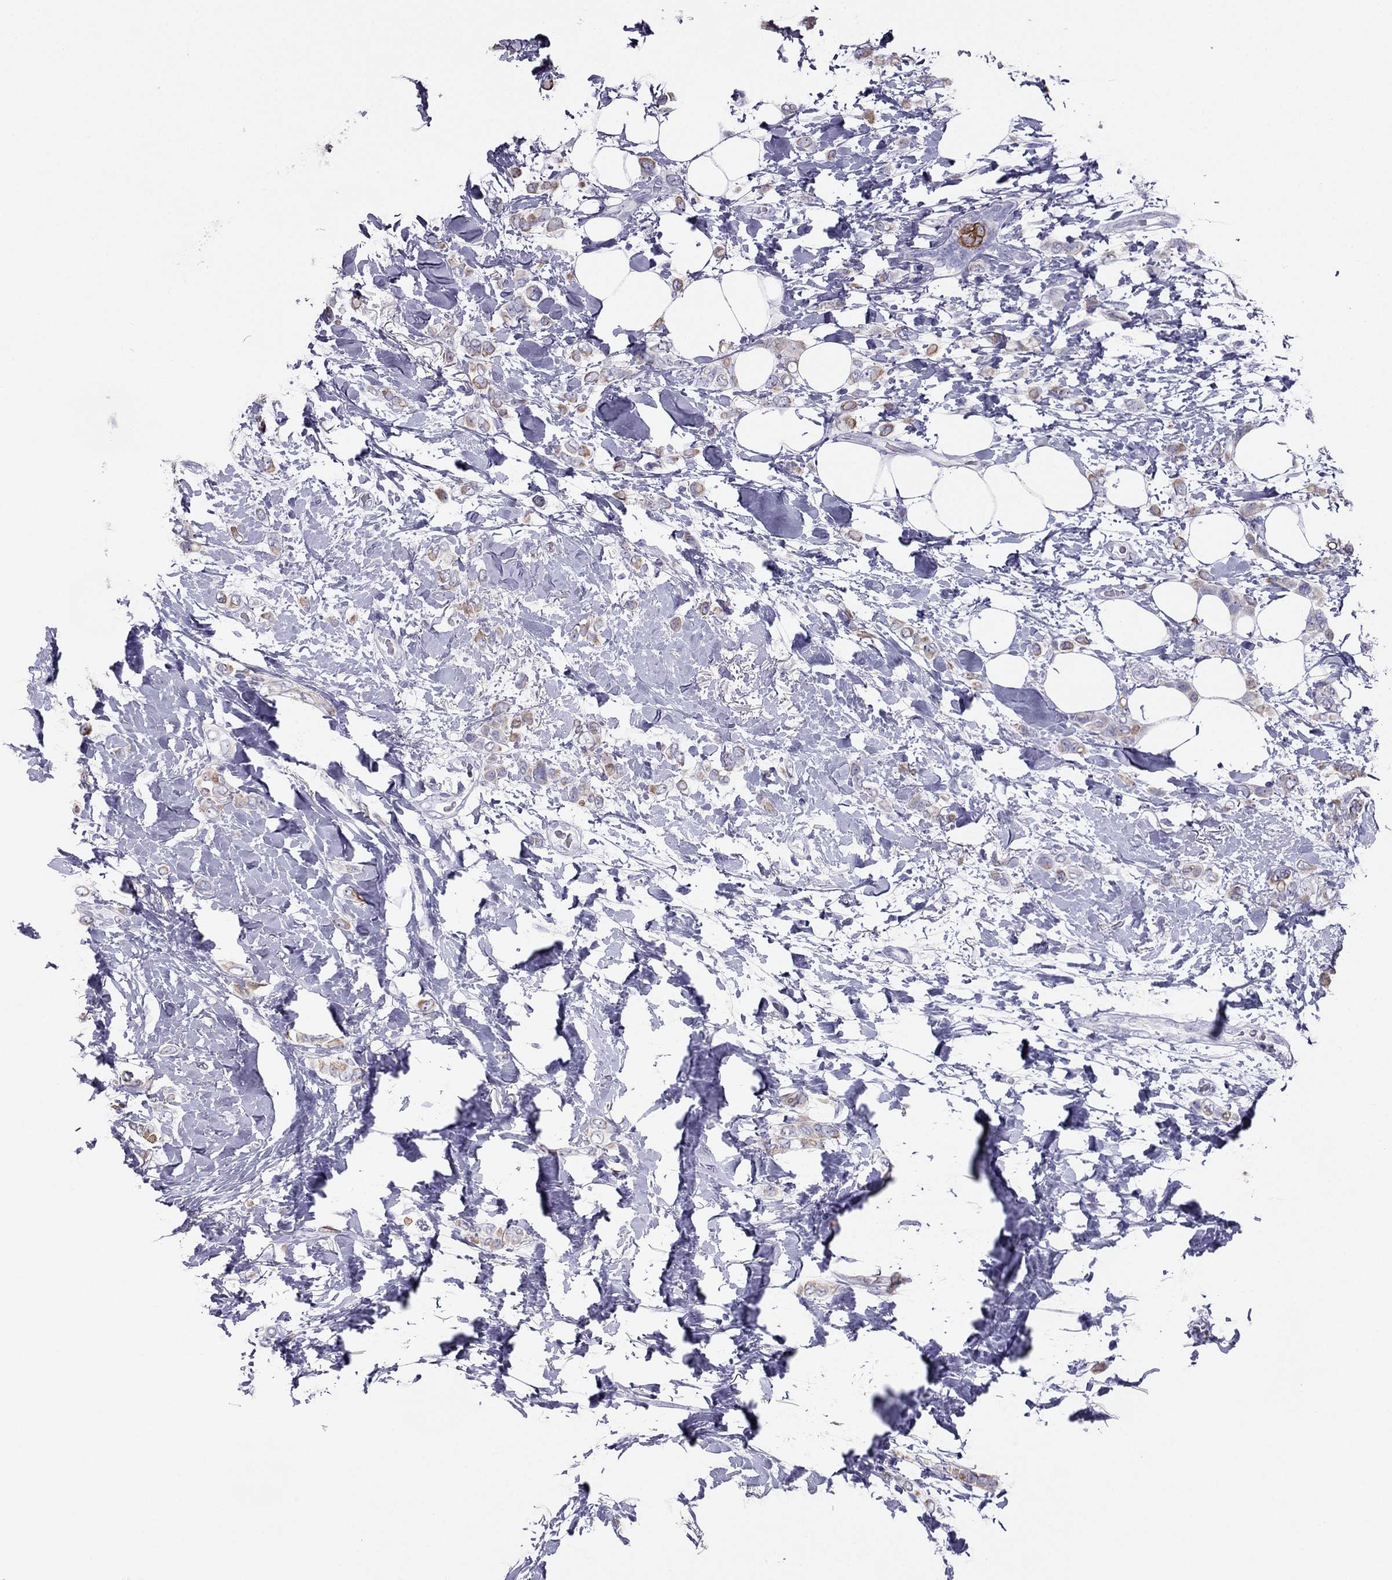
{"staining": {"intensity": "moderate", "quantity": ">75%", "location": "cytoplasmic/membranous"}, "tissue": "breast cancer", "cell_type": "Tumor cells", "image_type": "cancer", "snomed": [{"axis": "morphology", "description": "Lobular carcinoma"}, {"axis": "topography", "description": "Breast"}], "caption": "Moderate cytoplasmic/membranous expression is identified in approximately >75% of tumor cells in lobular carcinoma (breast). The protein of interest is shown in brown color, while the nuclei are stained blue.", "gene": "MAEL", "patient": {"sex": "female", "age": 66}}